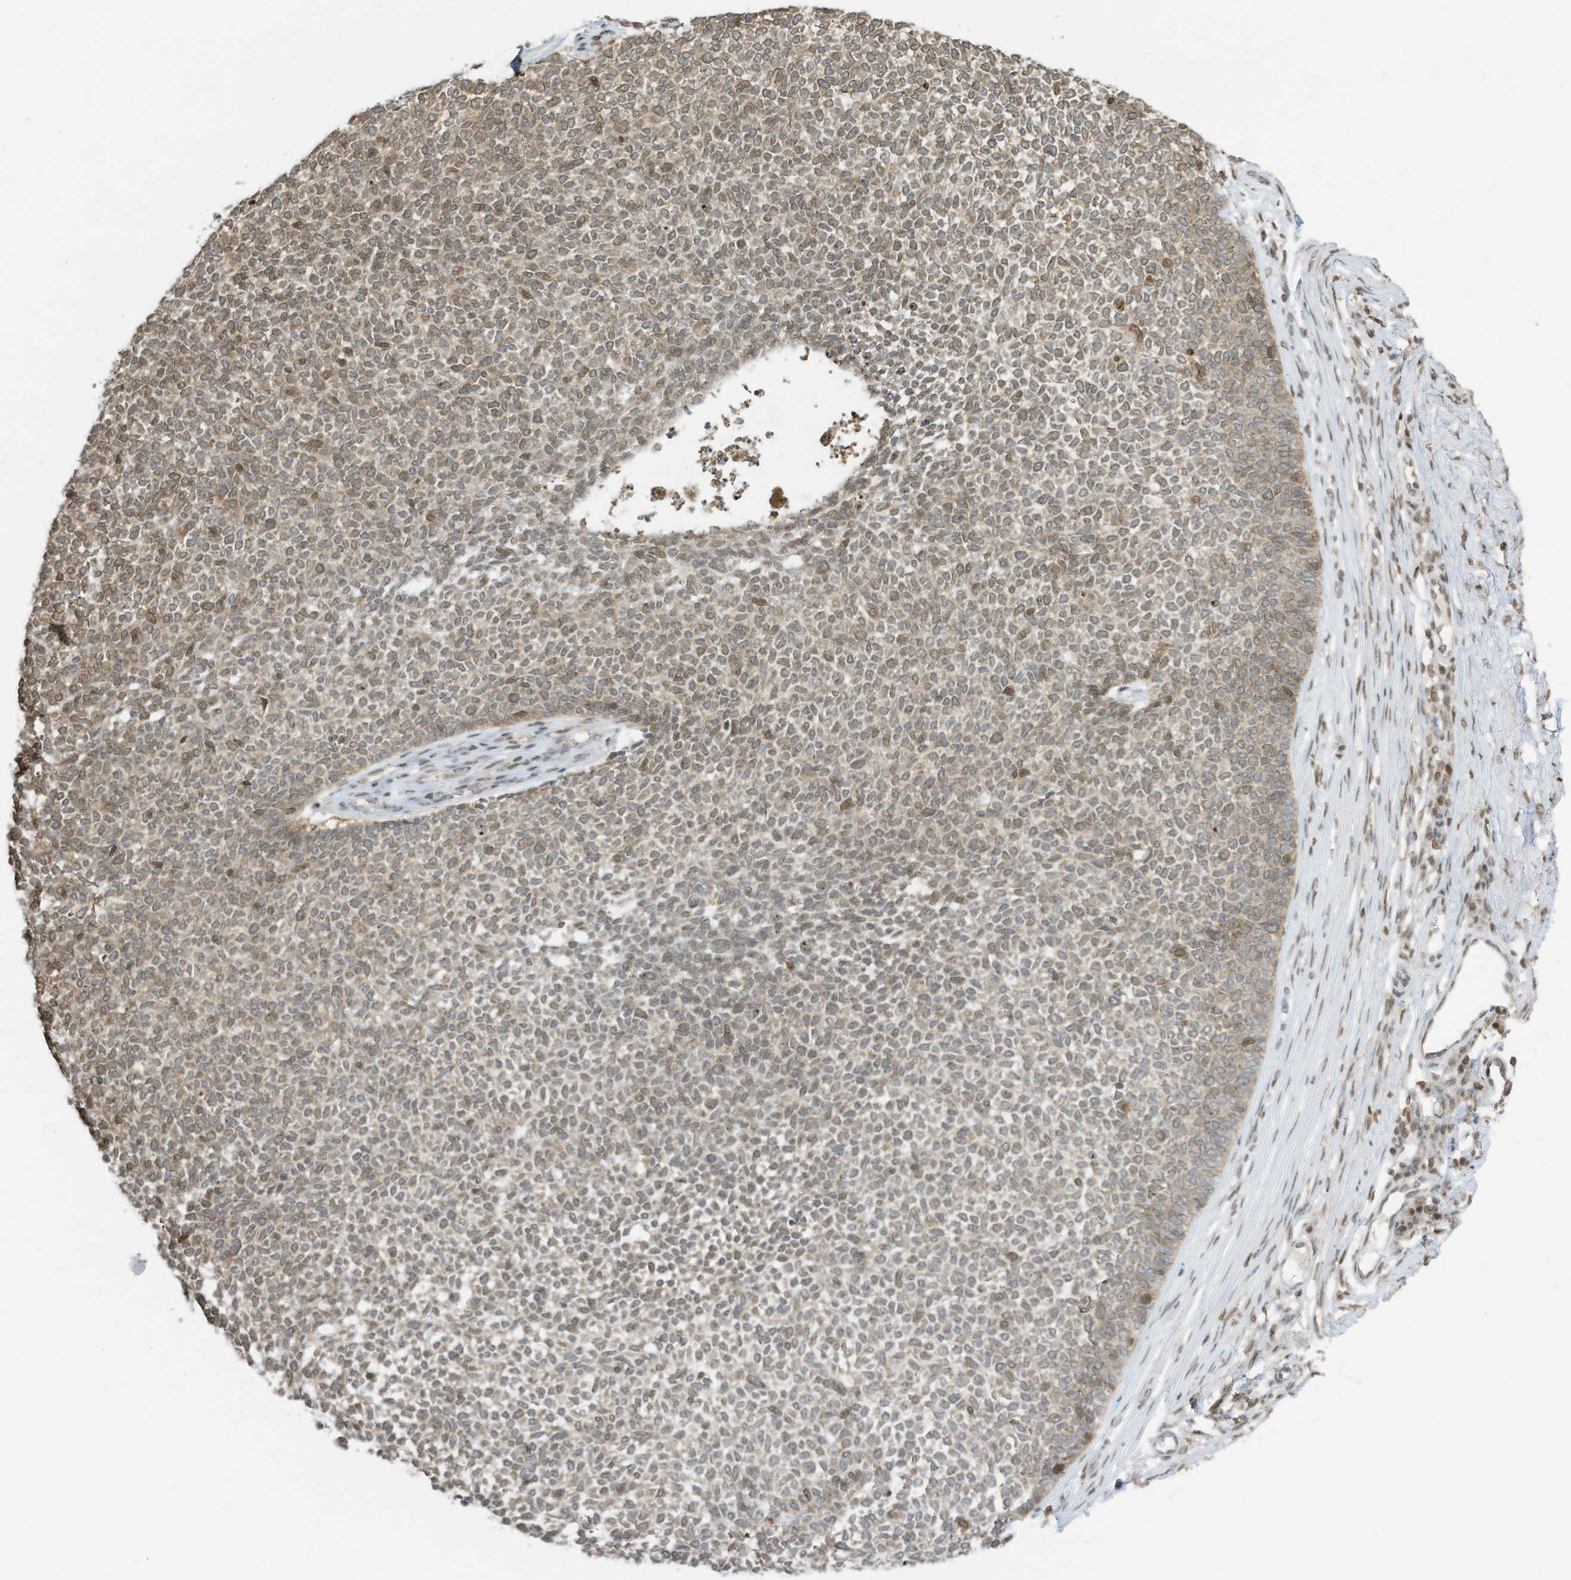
{"staining": {"intensity": "weak", "quantity": "<25%", "location": "nuclear"}, "tissue": "skin cancer", "cell_type": "Tumor cells", "image_type": "cancer", "snomed": [{"axis": "morphology", "description": "Basal cell carcinoma"}, {"axis": "topography", "description": "Skin"}], "caption": "Human skin cancer stained for a protein using immunohistochemistry (IHC) reveals no positivity in tumor cells.", "gene": "KPNB1", "patient": {"sex": "female", "age": 84}}